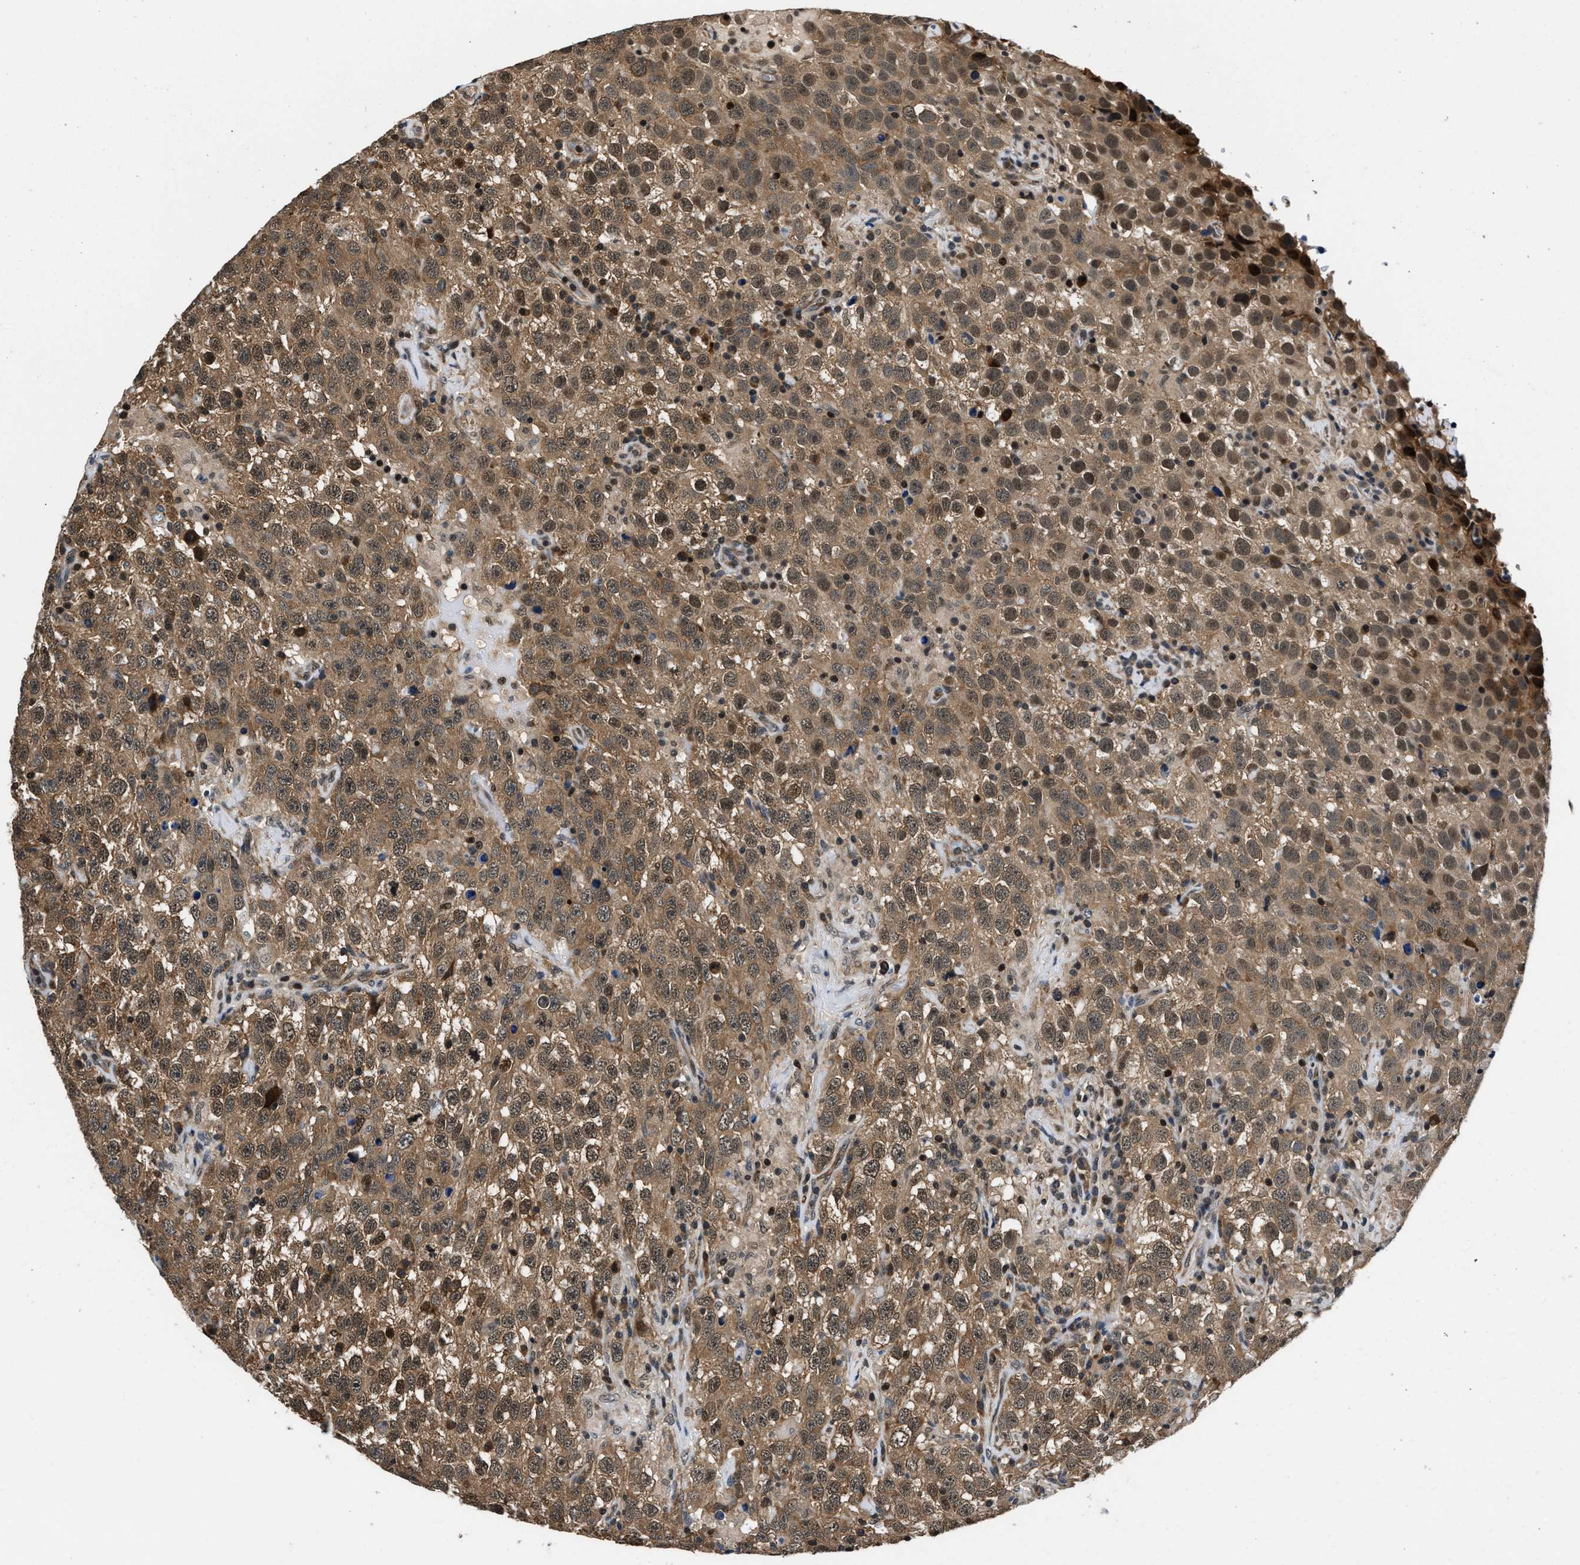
{"staining": {"intensity": "moderate", "quantity": ">75%", "location": "cytoplasmic/membranous,nuclear"}, "tissue": "testis cancer", "cell_type": "Tumor cells", "image_type": "cancer", "snomed": [{"axis": "morphology", "description": "Seminoma, NOS"}, {"axis": "topography", "description": "Testis"}], "caption": "Protein analysis of testis cancer tissue reveals moderate cytoplasmic/membranous and nuclear staining in about >75% of tumor cells. The protein is stained brown, and the nuclei are stained in blue (DAB IHC with brightfield microscopy, high magnification).", "gene": "RBM33", "patient": {"sex": "male", "age": 41}}